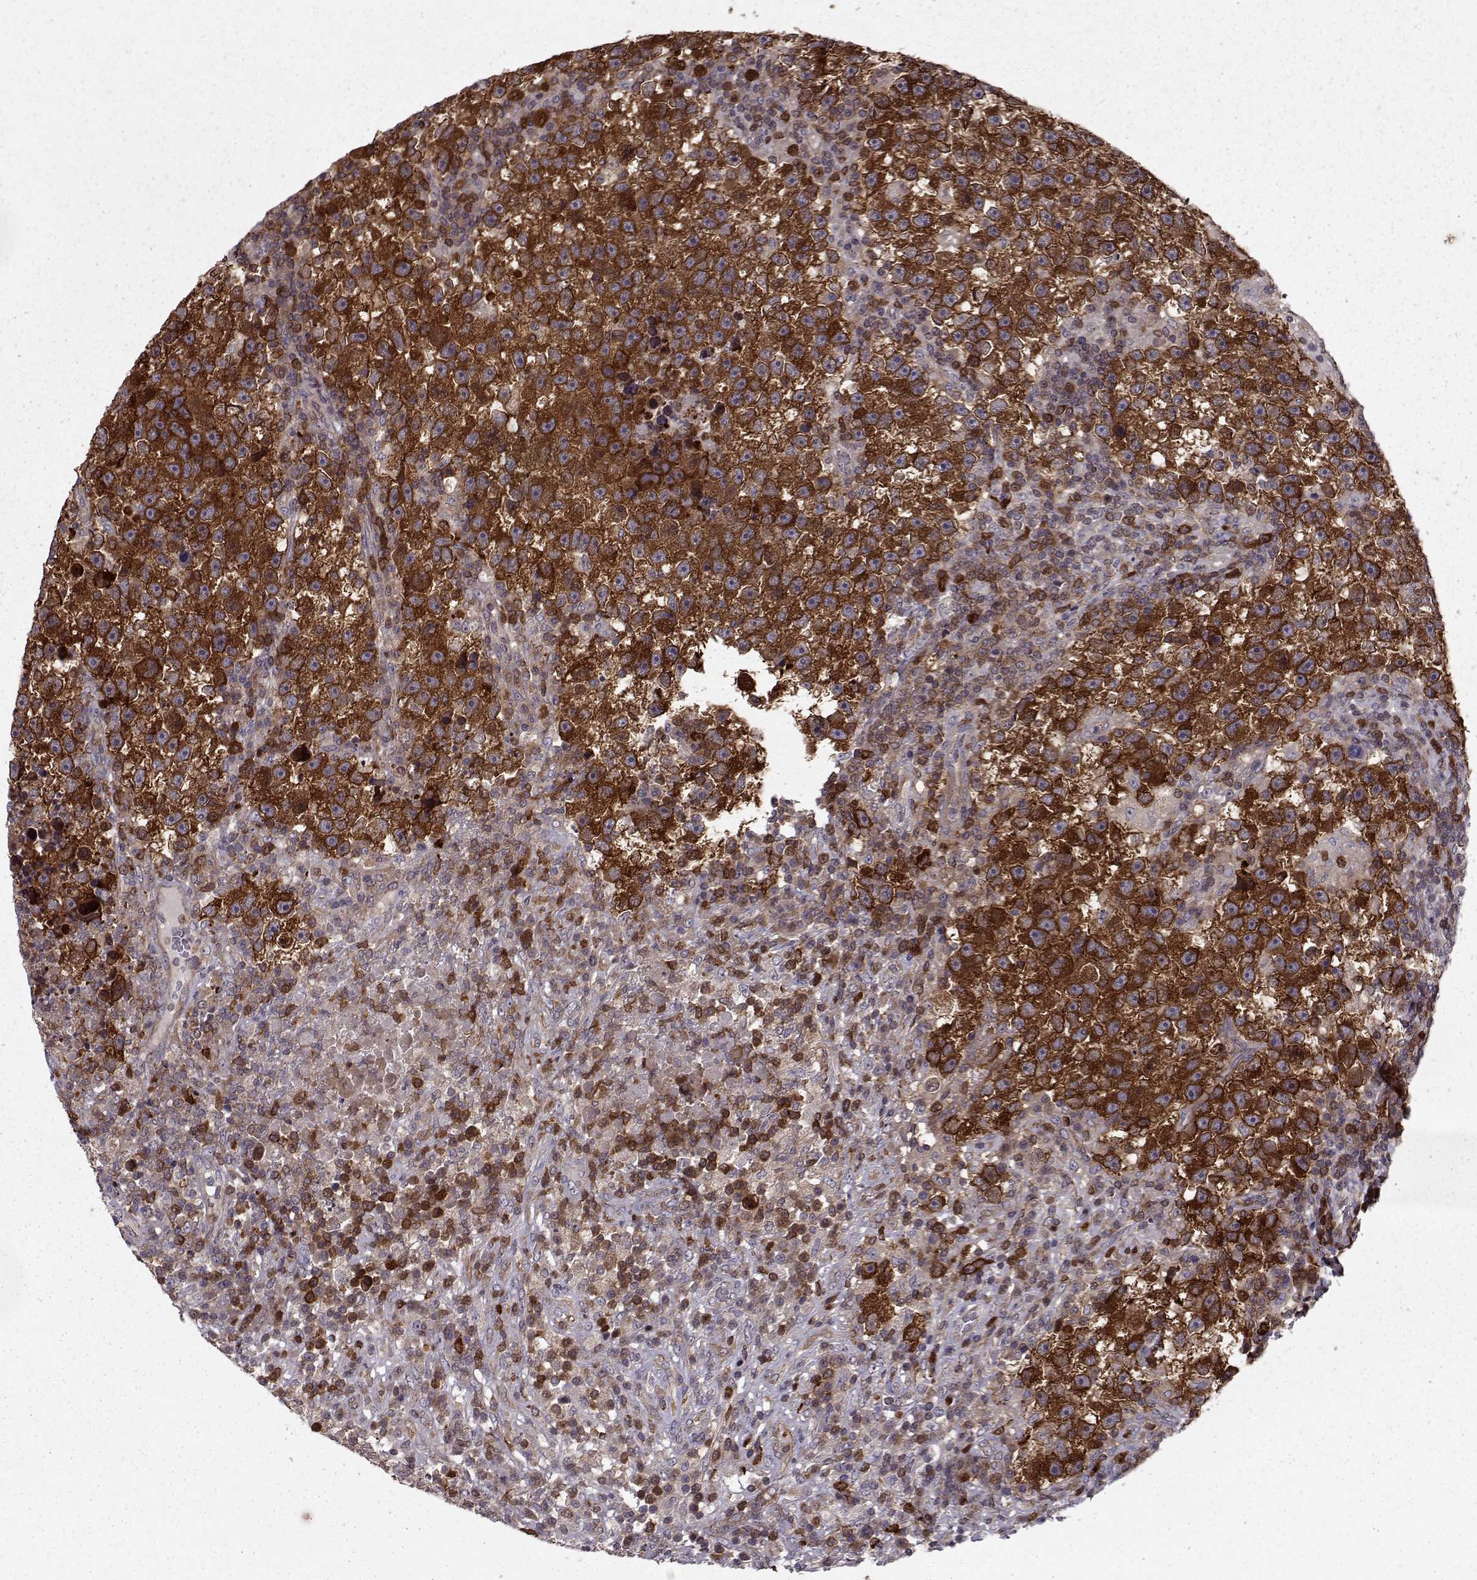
{"staining": {"intensity": "strong", "quantity": ">75%", "location": "cytoplasmic/membranous"}, "tissue": "testis cancer", "cell_type": "Tumor cells", "image_type": "cancer", "snomed": [{"axis": "morphology", "description": "Seminoma, NOS"}, {"axis": "topography", "description": "Testis"}], "caption": "Protein staining reveals strong cytoplasmic/membranous staining in approximately >75% of tumor cells in seminoma (testis).", "gene": "RANBP1", "patient": {"sex": "male", "age": 47}}